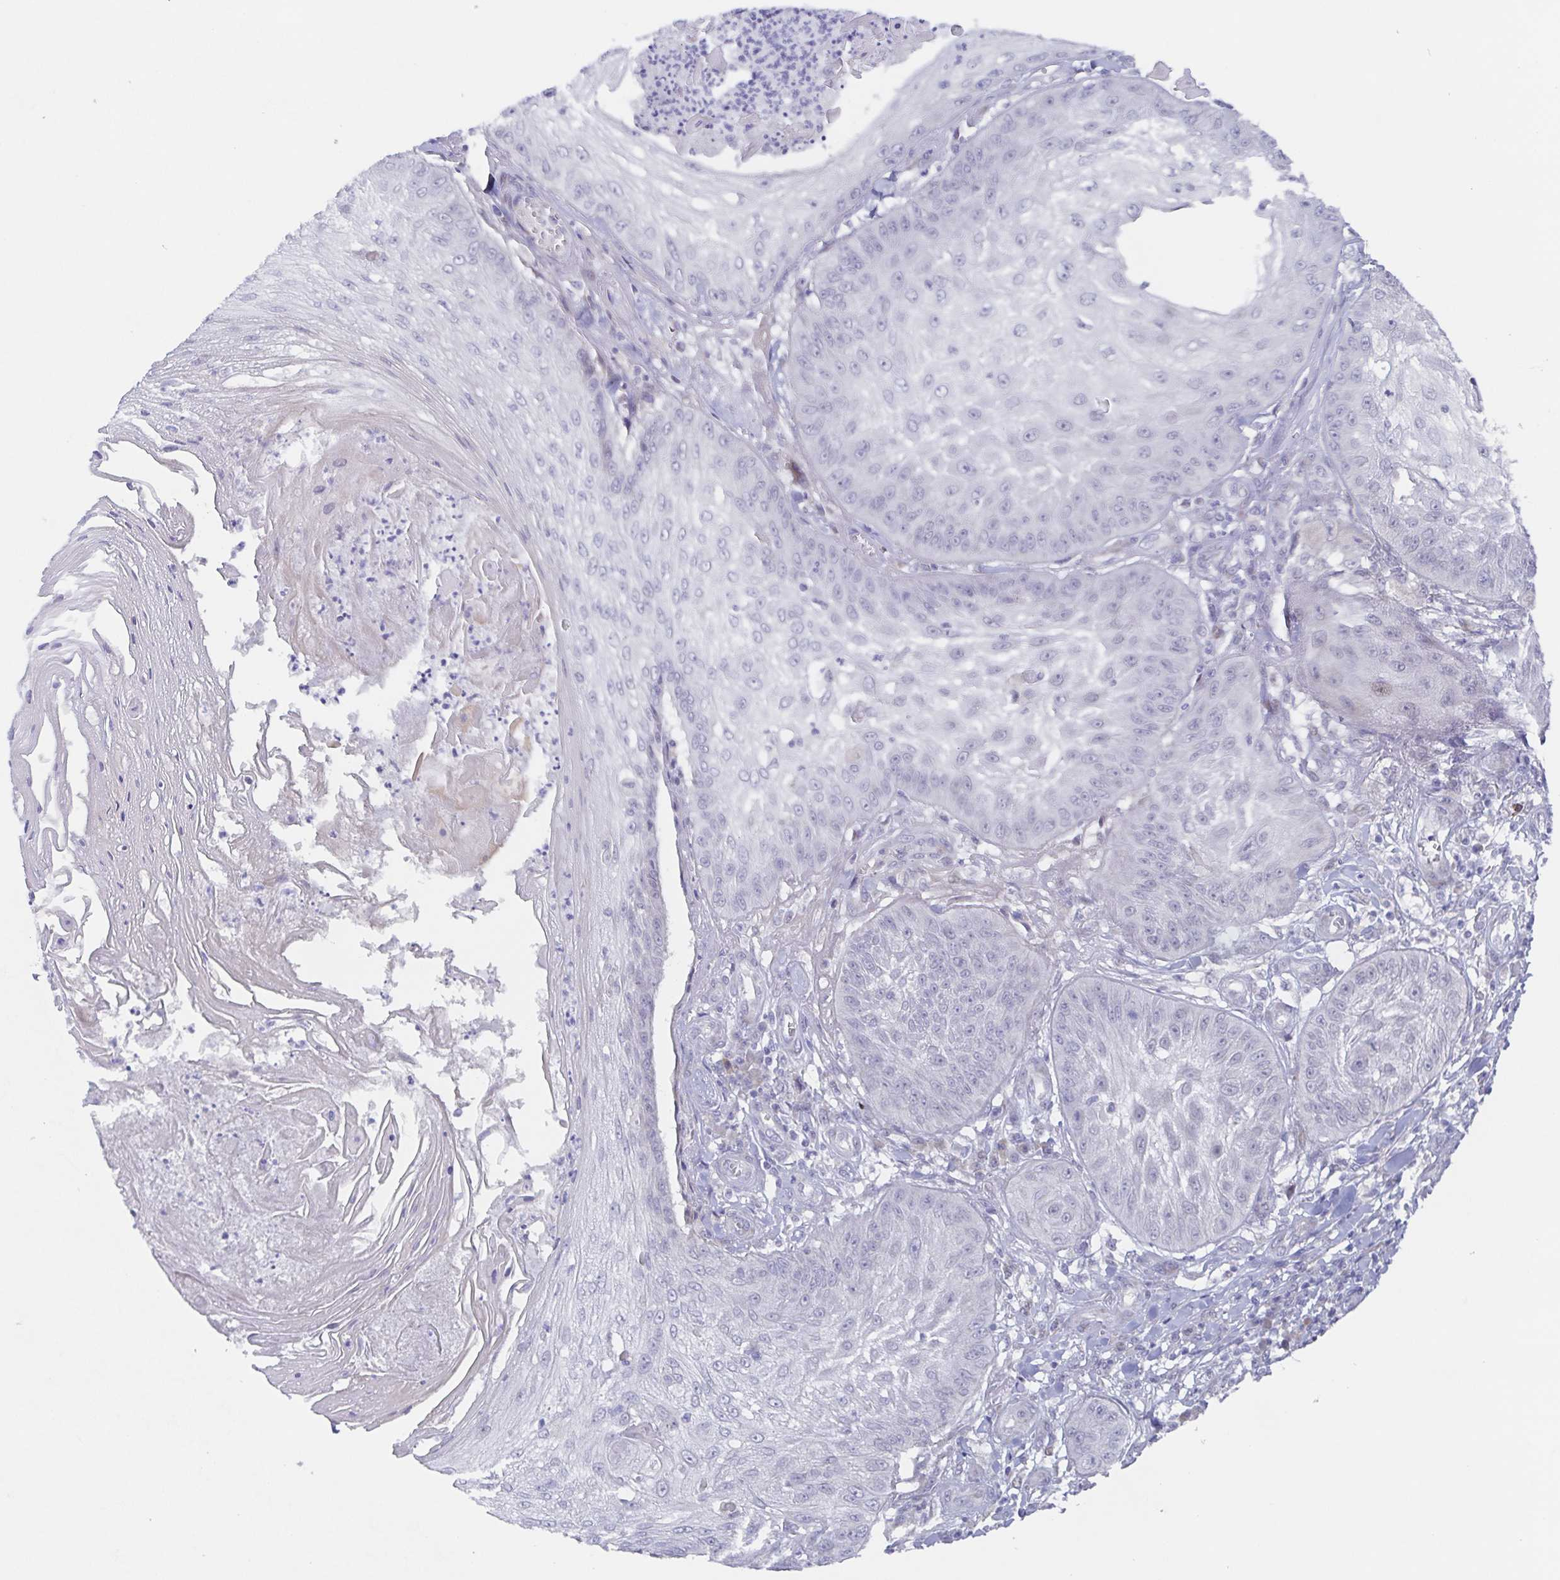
{"staining": {"intensity": "negative", "quantity": "none", "location": "none"}, "tissue": "skin cancer", "cell_type": "Tumor cells", "image_type": "cancer", "snomed": [{"axis": "morphology", "description": "Squamous cell carcinoma, NOS"}, {"axis": "topography", "description": "Skin"}], "caption": "A histopathology image of human squamous cell carcinoma (skin) is negative for staining in tumor cells.", "gene": "POU2F3", "patient": {"sex": "male", "age": 70}}